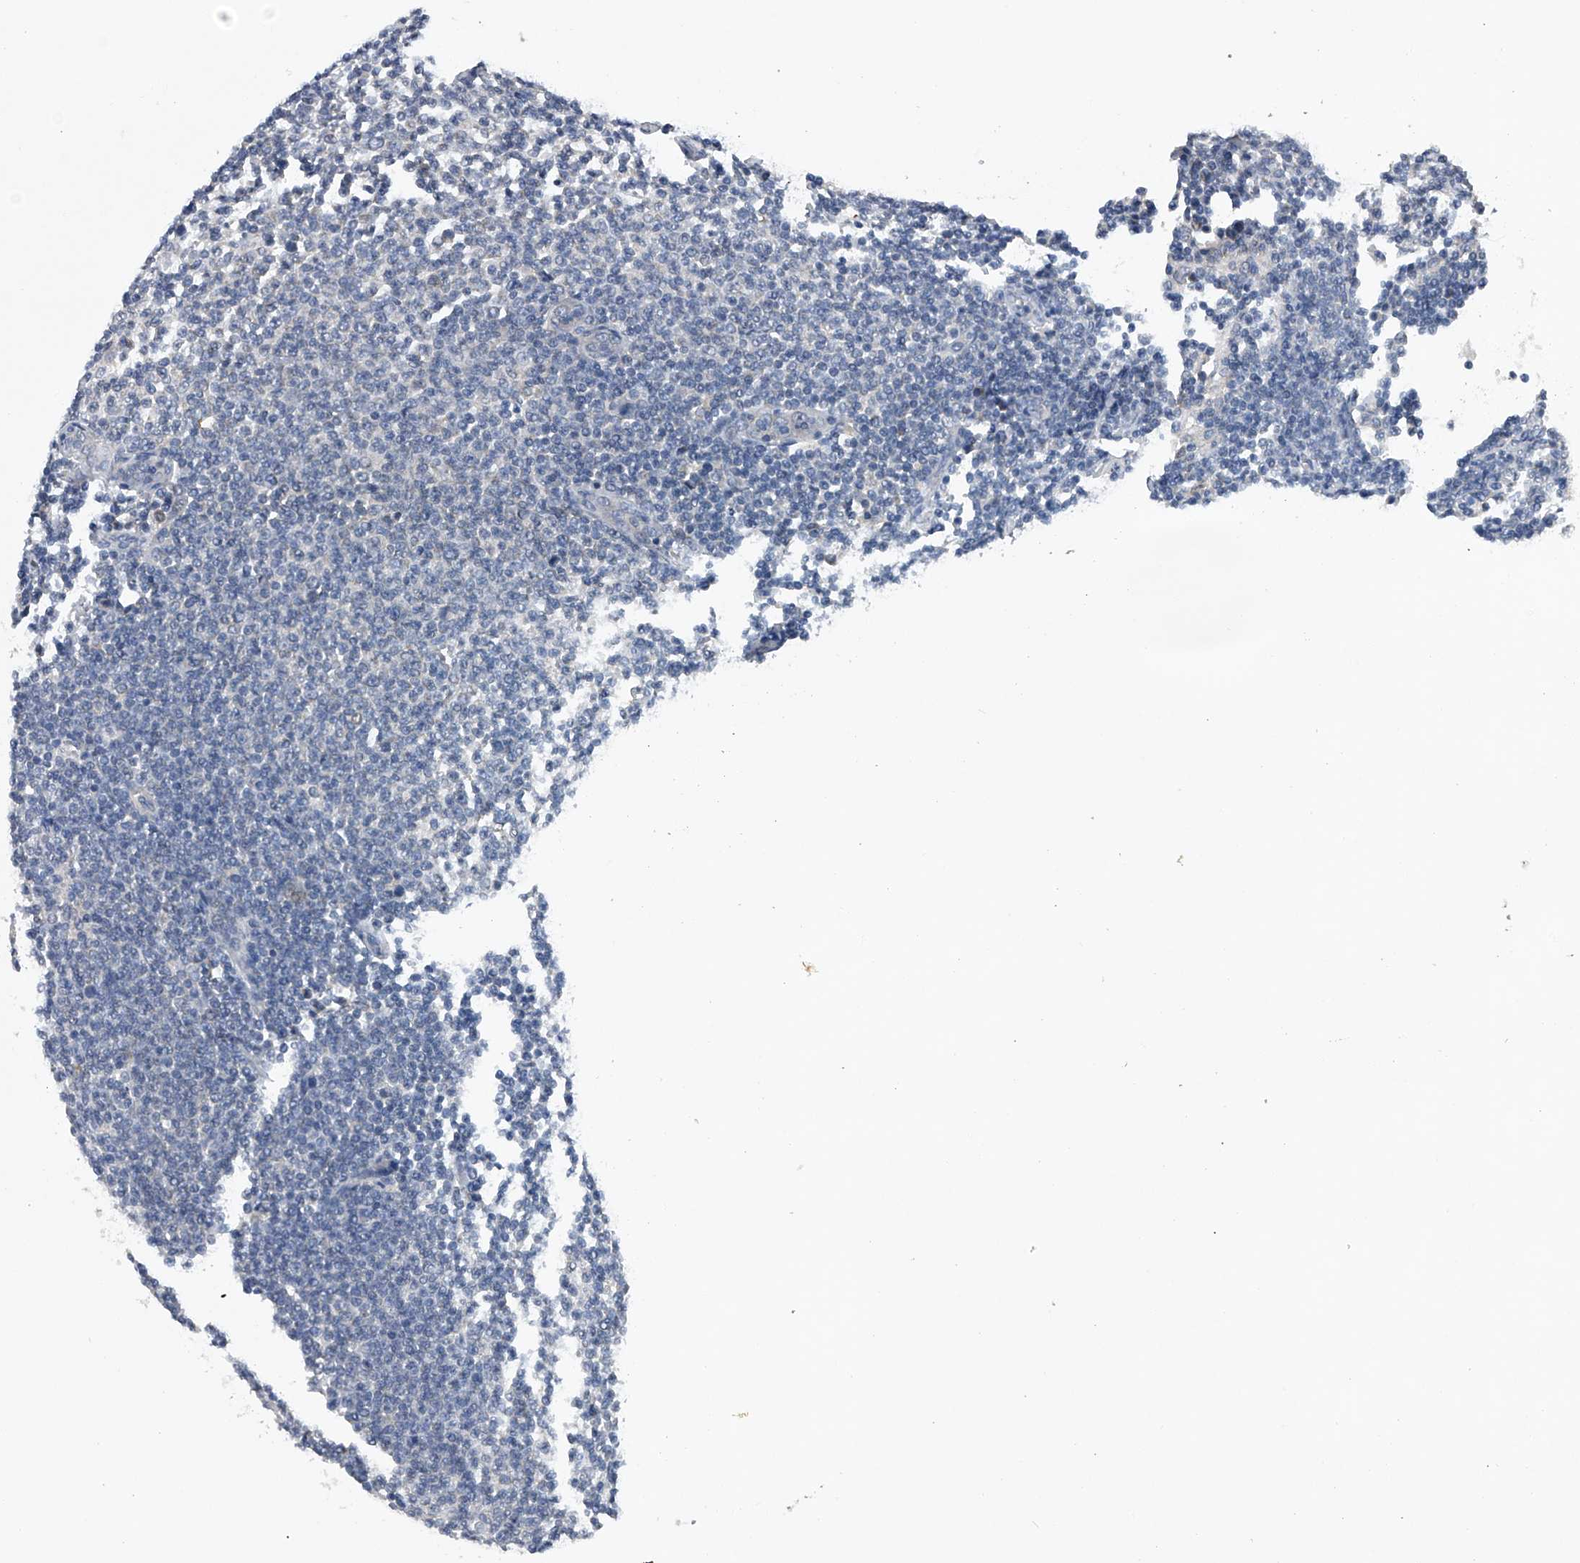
{"staining": {"intensity": "negative", "quantity": "none", "location": "none"}, "tissue": "lymphoma", "cell_type": "Tumor cells", "image_type": "cancer", "snomed": [{"axis": "morphology", "description": "Malignant lymphoma, non-Hodgkin's type, Low grade"}, {"axis": "topography", "description": "Lymph node"}], "caption": "Immunohistochemistry histopathology image of human lymphoma stained for a protein (brown), which demonstrates no expression in tumor cells. (Stains: DAB immunohistochemistry (IHC) with hematoxylin counter stain, Microscopy: brightfield microscopy at high magnification).", "gene": "RNF5", "patient": {"sex": "male", "age": 66}}